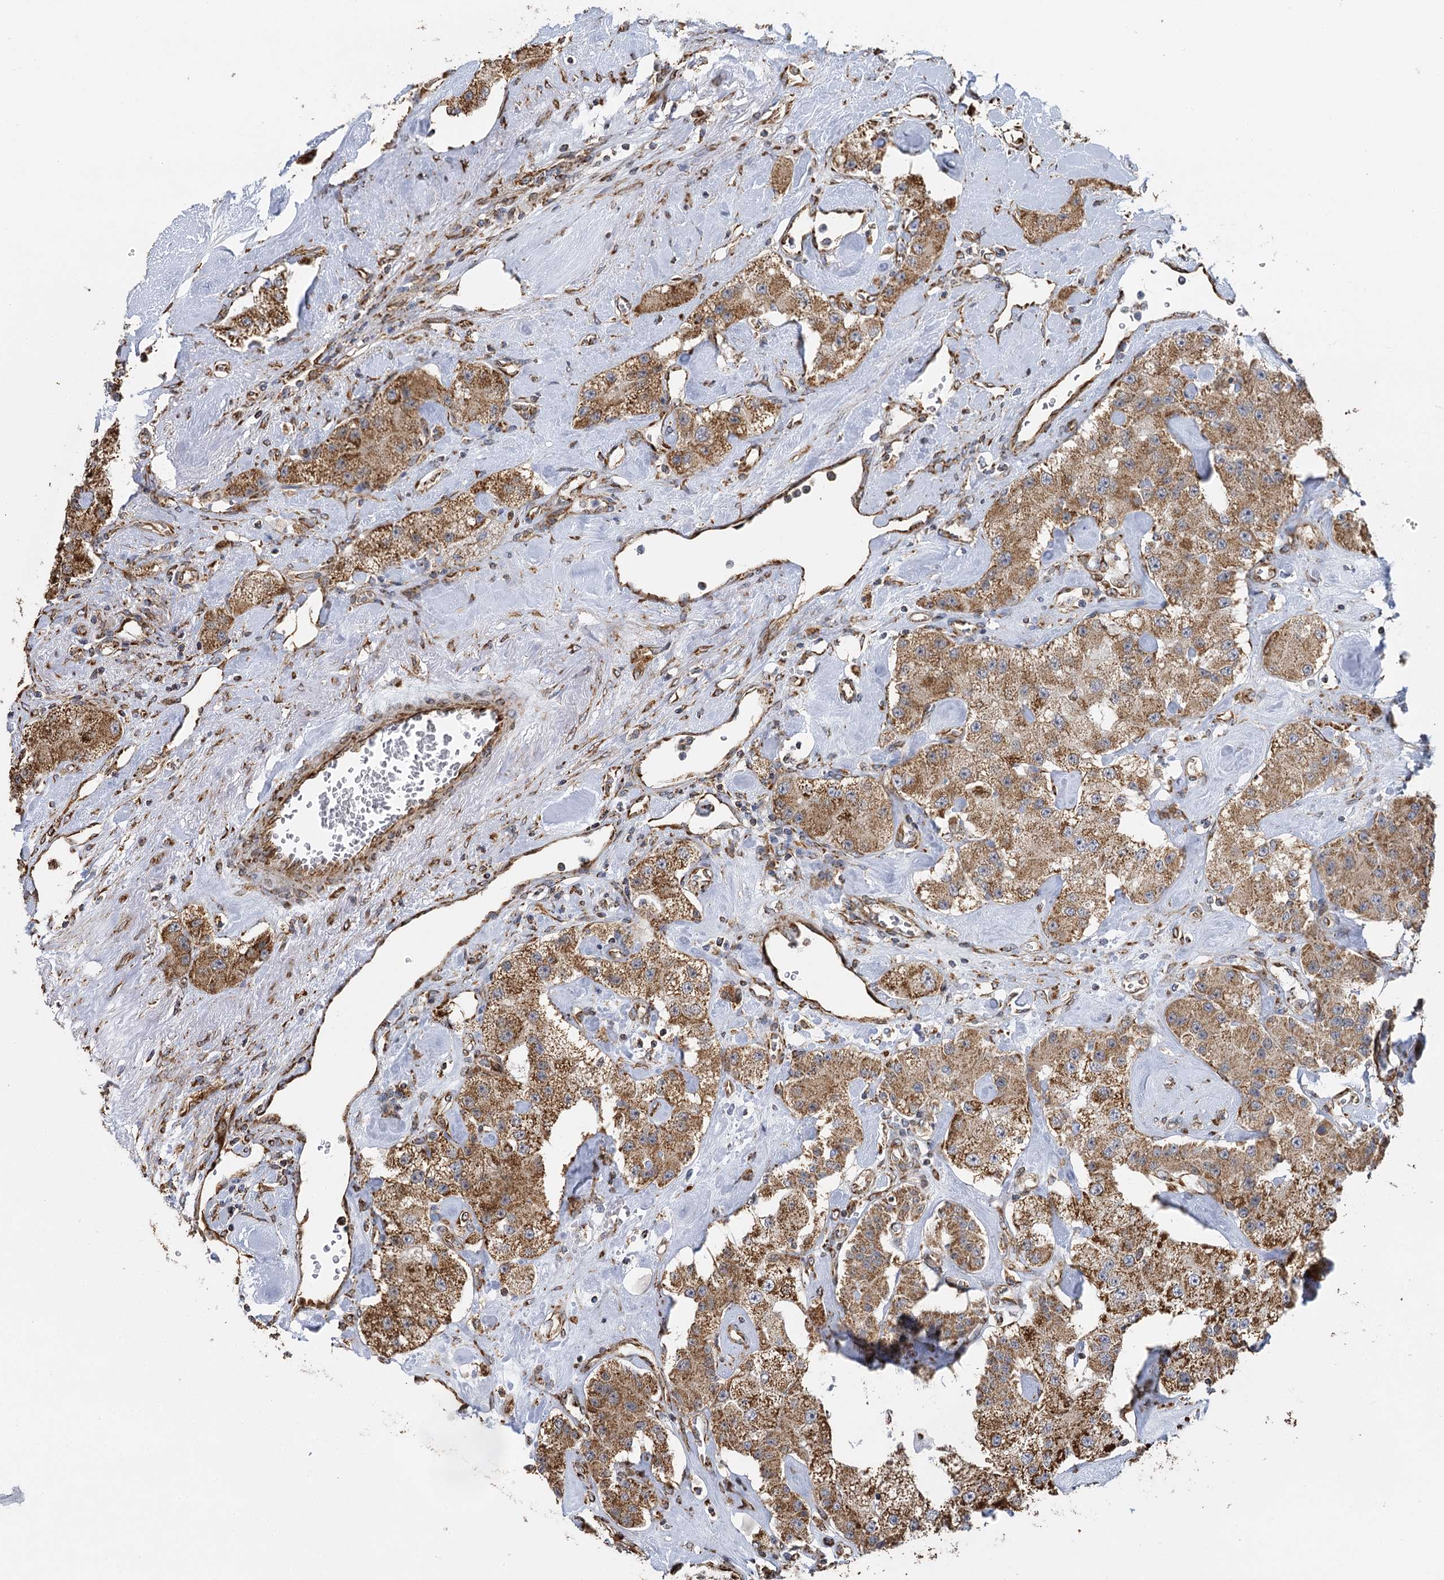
{"staining": {"intensity": "moderate", "quantity": ">75%", "location": "cytoplasmic/membranous"}, "tissue": "carcinoid", "cell_type": "Tumor cells", "image_type": "cancer", "snomed": [{"axis": "morphology", "description": "Carcinoid, malignant, NOS"}, {"axis": "topography", "description": "Pancreas"}], "caption": "Brown immunohistochemical staining in human carcinoid (malignant) displays moderate cytoplasmic/membranous positivity in about >75% of tumor cells. (DAB (3,3'-diaminobenzidine) IHC with brightfield microscopy, high magnification).", "gene": "IL11RA", "patient": {"sex": "male", "age": 41}}